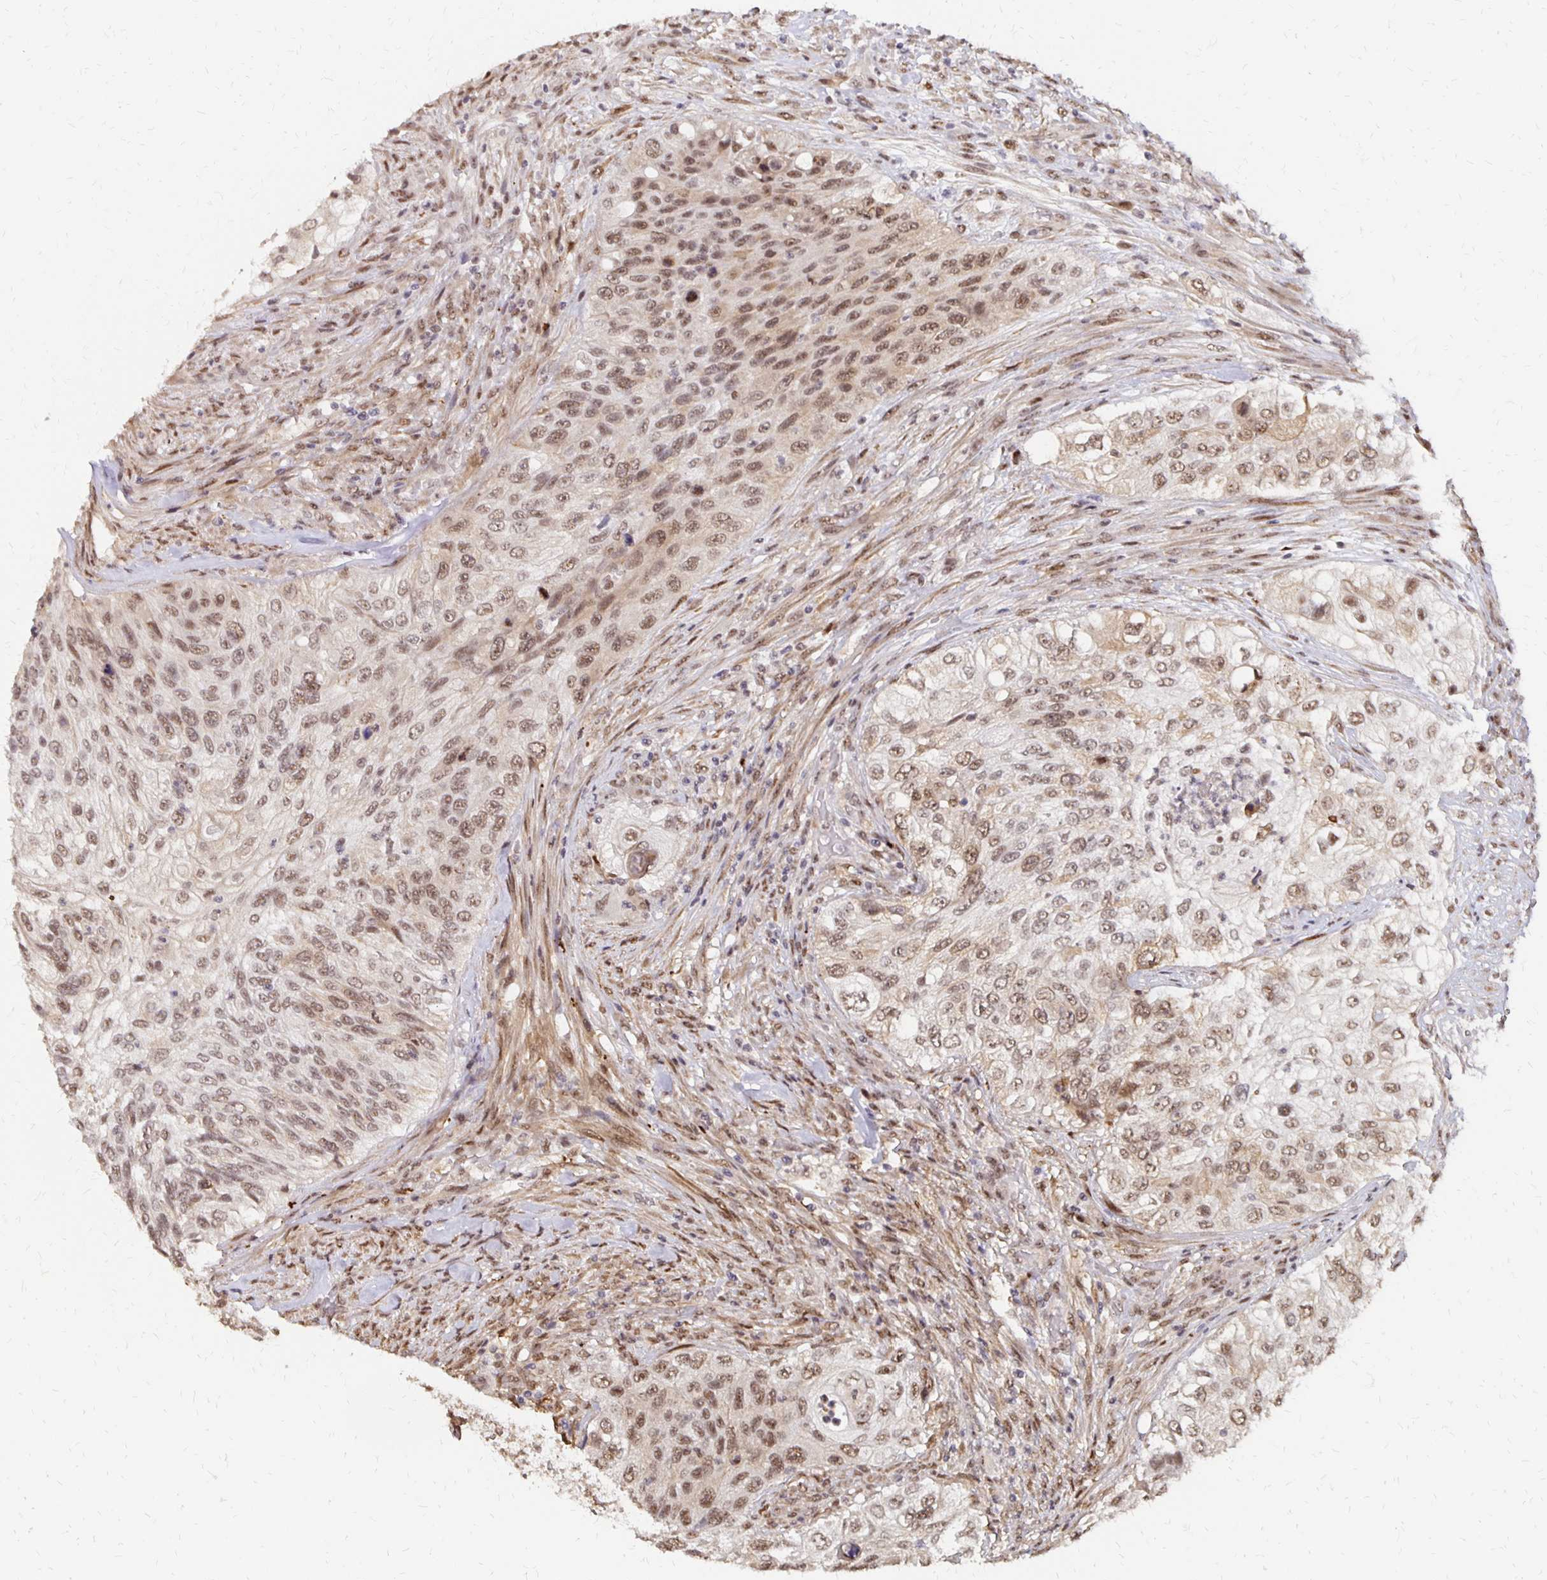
{"staining": {"intensity": "moderate", "quantity": ">75%", "location": "nuclear"}, "tissue": "urothelial cancer", "cell_type": "Tumor cells", "image_type": "cancer", "snomed": [{"axis": "morphology", "description": "Urothelial carcinoma, High grade"}, {"axis": "topography", "description": "Urinary bladder"}], "caption": "Immunohistochemistry histopathology image of neoplastic tissue: urothelial carcinoma (high-grade) stained using immunohistochemistry reveals medium levels of moderate protein expression localized specifically in the nuclear of tumor cells, appearing as a nuclear brown color.", "gene": "CLASRP", "patient": {"sex": "female", "age": 60}}